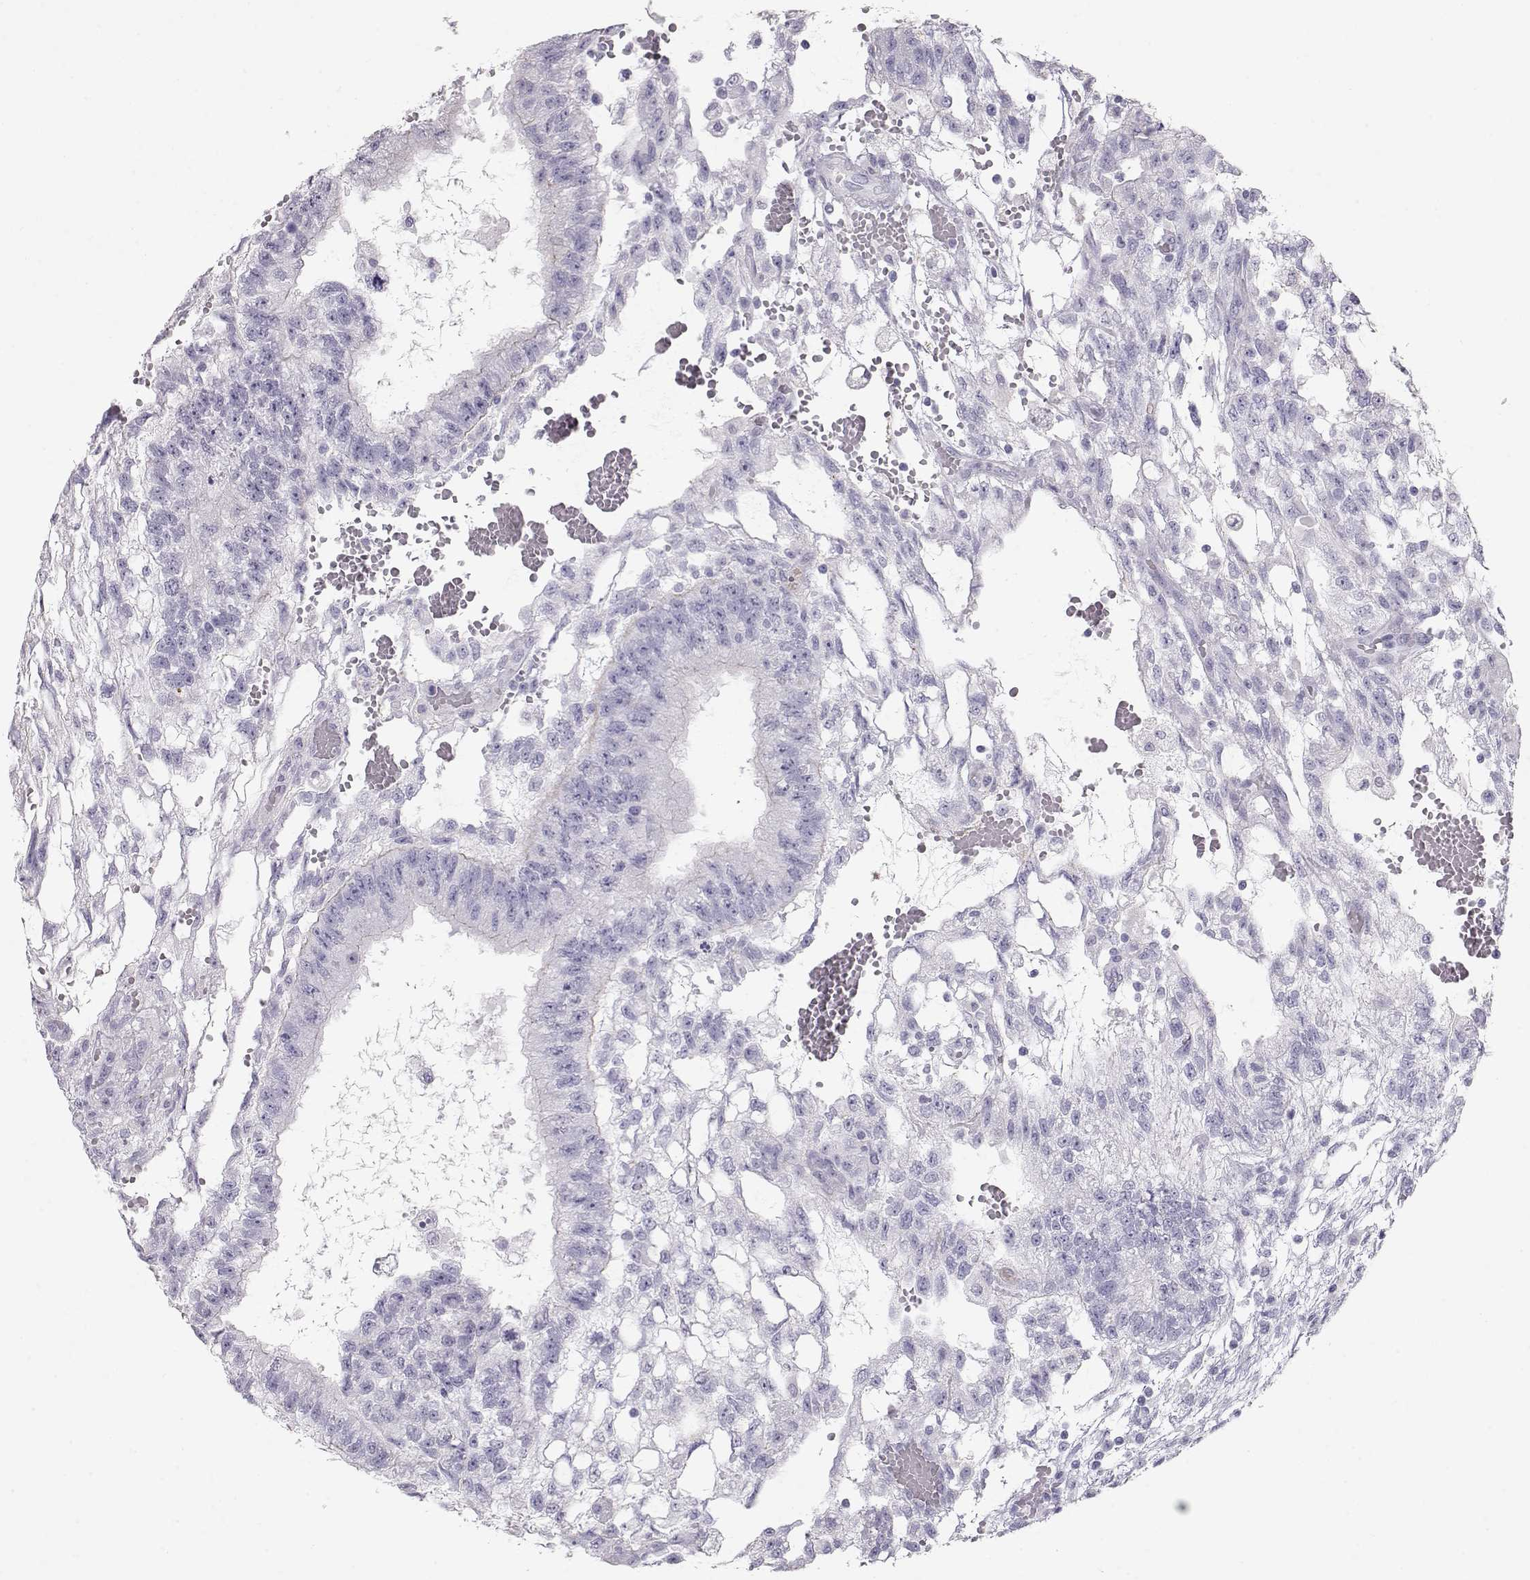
{"staining": {"intensity": "negative", "quantity": "none", "location": "none"}, "tissue": "testis cancer", "cell_type": "Tumor cells", "image_type": "cancer", "snomed": [{"axis": "morphology", "description": "Carcinoma, Embryonal, NOS"}, {"axis": "topography", "description": "Testis"}], "caption": "High magnification brightfield microscopy of testis embryonal carcinoma stained with DAB (3,3'-diaminobenzidine) (brown) and counterstained with hematoxylin (blue): tumor cells show no significant staining. (Immunohistochemistry, brightfield microscopy, high magnification).", "gene": "SLITRK3", "patient": {"sex": "male", "age": 32}}